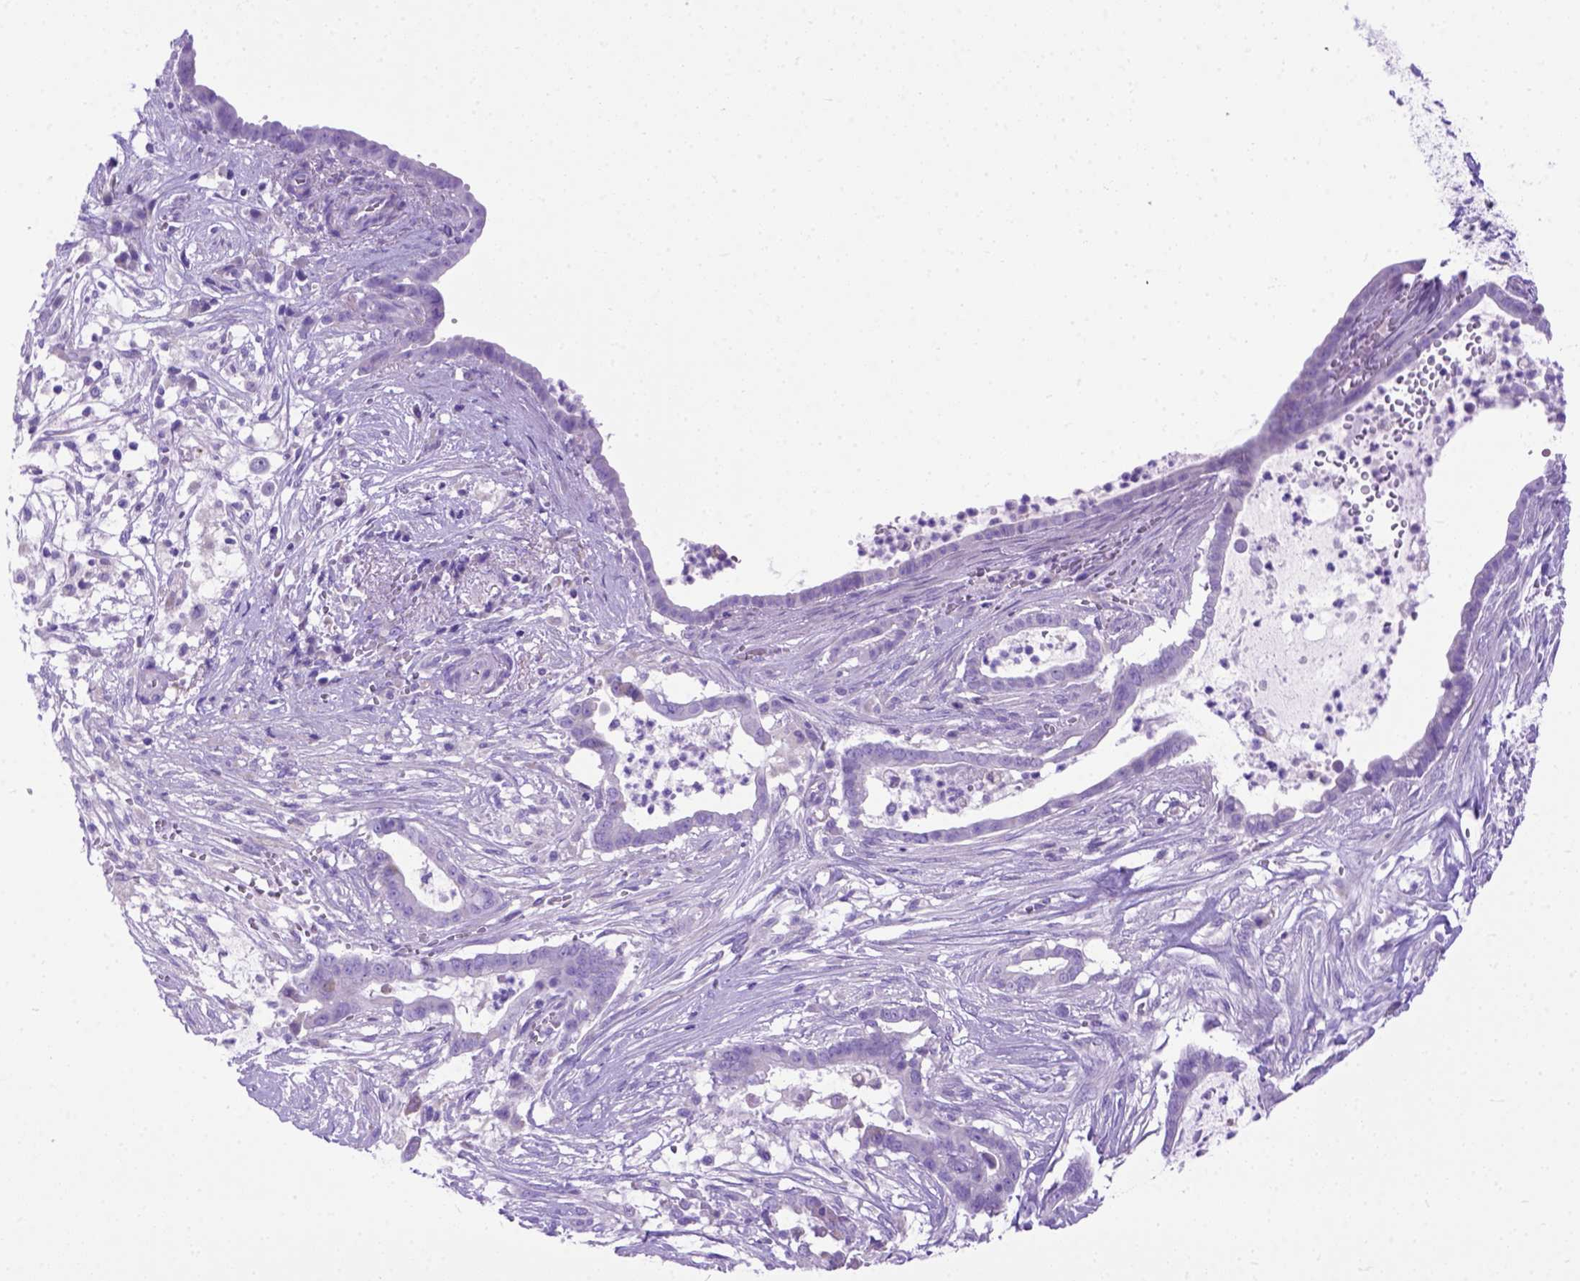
{"staining": {"intensity": "negative", "quantity": "none", "location": "none"}, "tissue": "pancreatic cancer", "cell_type": "Tumor cells", "image_type": "cancer", "snomed": [{"axis": "morphology", "description": "Adenocarcinoma, NOS"}, {"axis": "topography", "description": "Pancreas"}], "caption": "Tumor cells are negative for brown protein staining in pancreatic cancer (adenocarcinoma).", "gene": "ODAD3", "patient": {"sex": "male", "age": 61}}